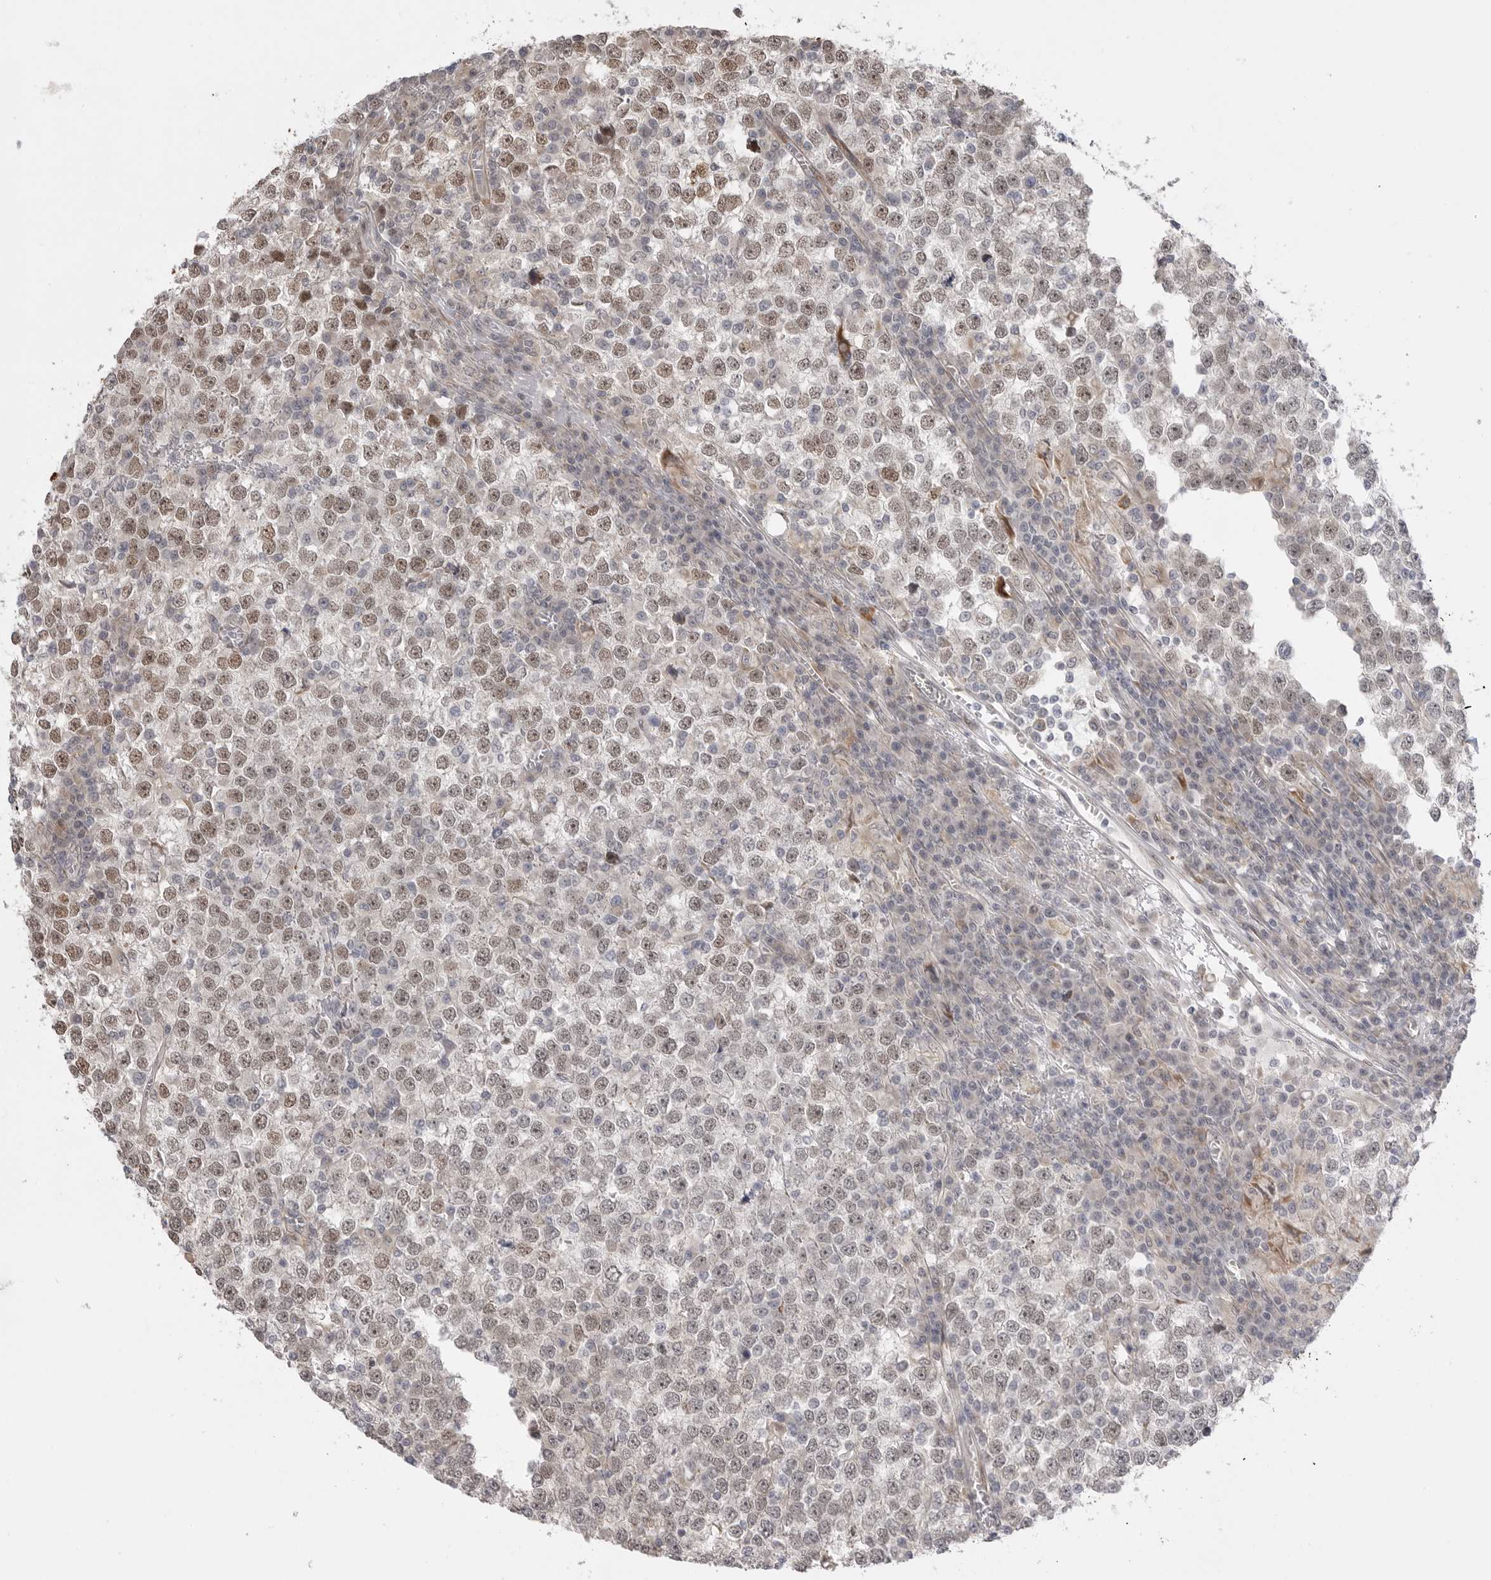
{"staining": {"intensity": "weak", "quantity": "25%-75%", "location": "nuclear"}, "tissue": "testis cancer", "cell_type": "Tumor cells", "image_type": "cancer", "snomed": [{"axis": "morphology", "description": "Seminoma, NOS"}, {"axis": "topography", "description": "Testis"}], "caption": "The micrograph demonstrates a brown stain indicating the presence of a protein in the nuclear of tumor cells in testis cancer (seminoma).", "gene": "GGT6", "patient": {"sex": "male", "age": 65}}